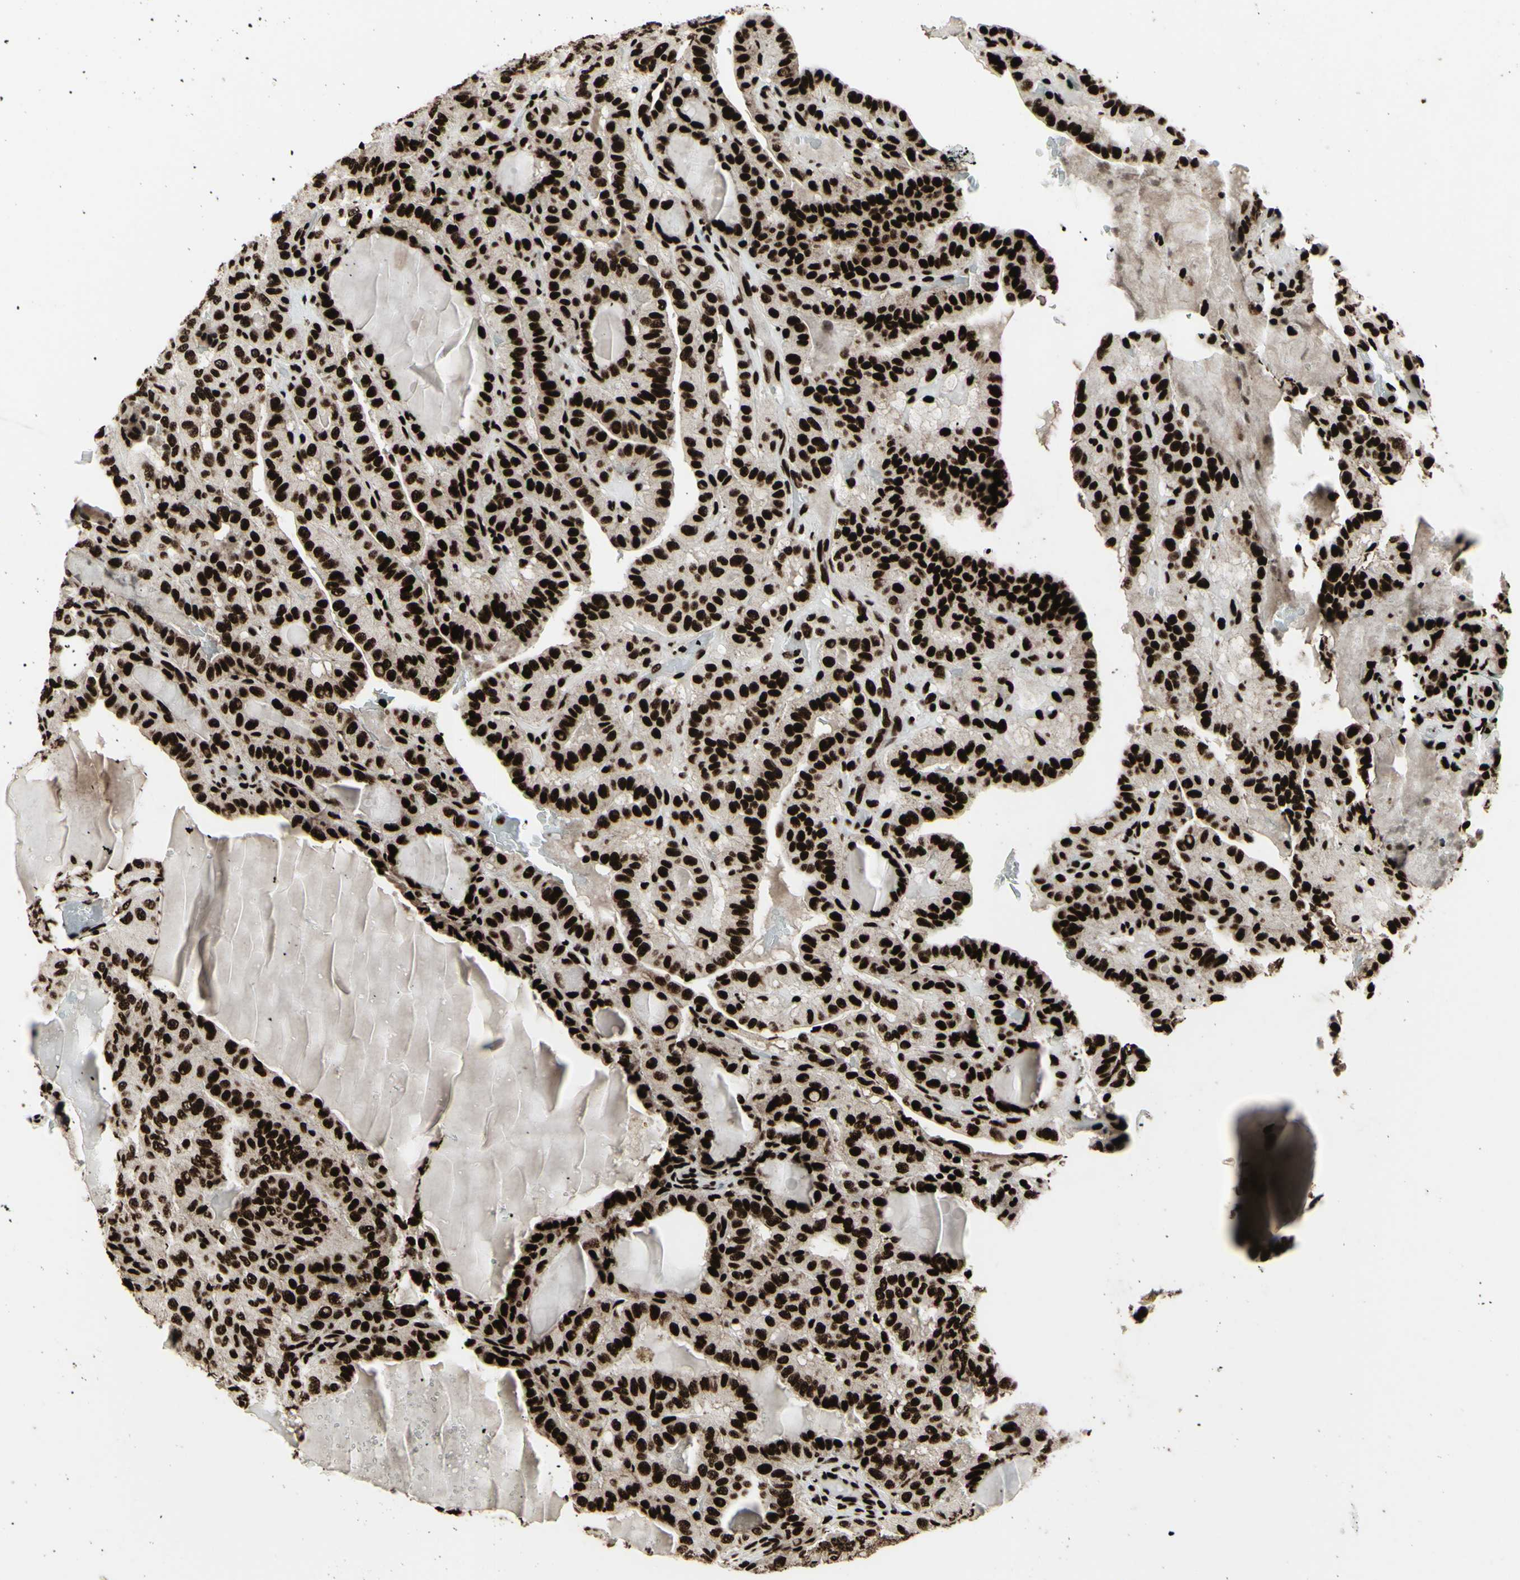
{"staining": {"intensity": "strong", "quantity": ">75%", "location": "nuclear"}, "tissue": "thyroid cancer", "cell_type": "Tumor cells", "image_type": "cancer", "snomed": [{"axis": "morphology", "description": "Papillary adenocarcinoma, NOS"}, {"axis": "topography", "description": "Thyroid gland"}], "caption": "Immunohistochemistry histopathology image of neoplastic tissue: papillary adenocarcinoma (thyroid) stained using immunohistochemistry (IHC) demonstrates high levels of strong protein expression localized specifically in the nuclear of tumor cells, appearing as a nuclear brown color.", "gene": "U2AF2", "patient": {"sex": "male", "age": 77}}